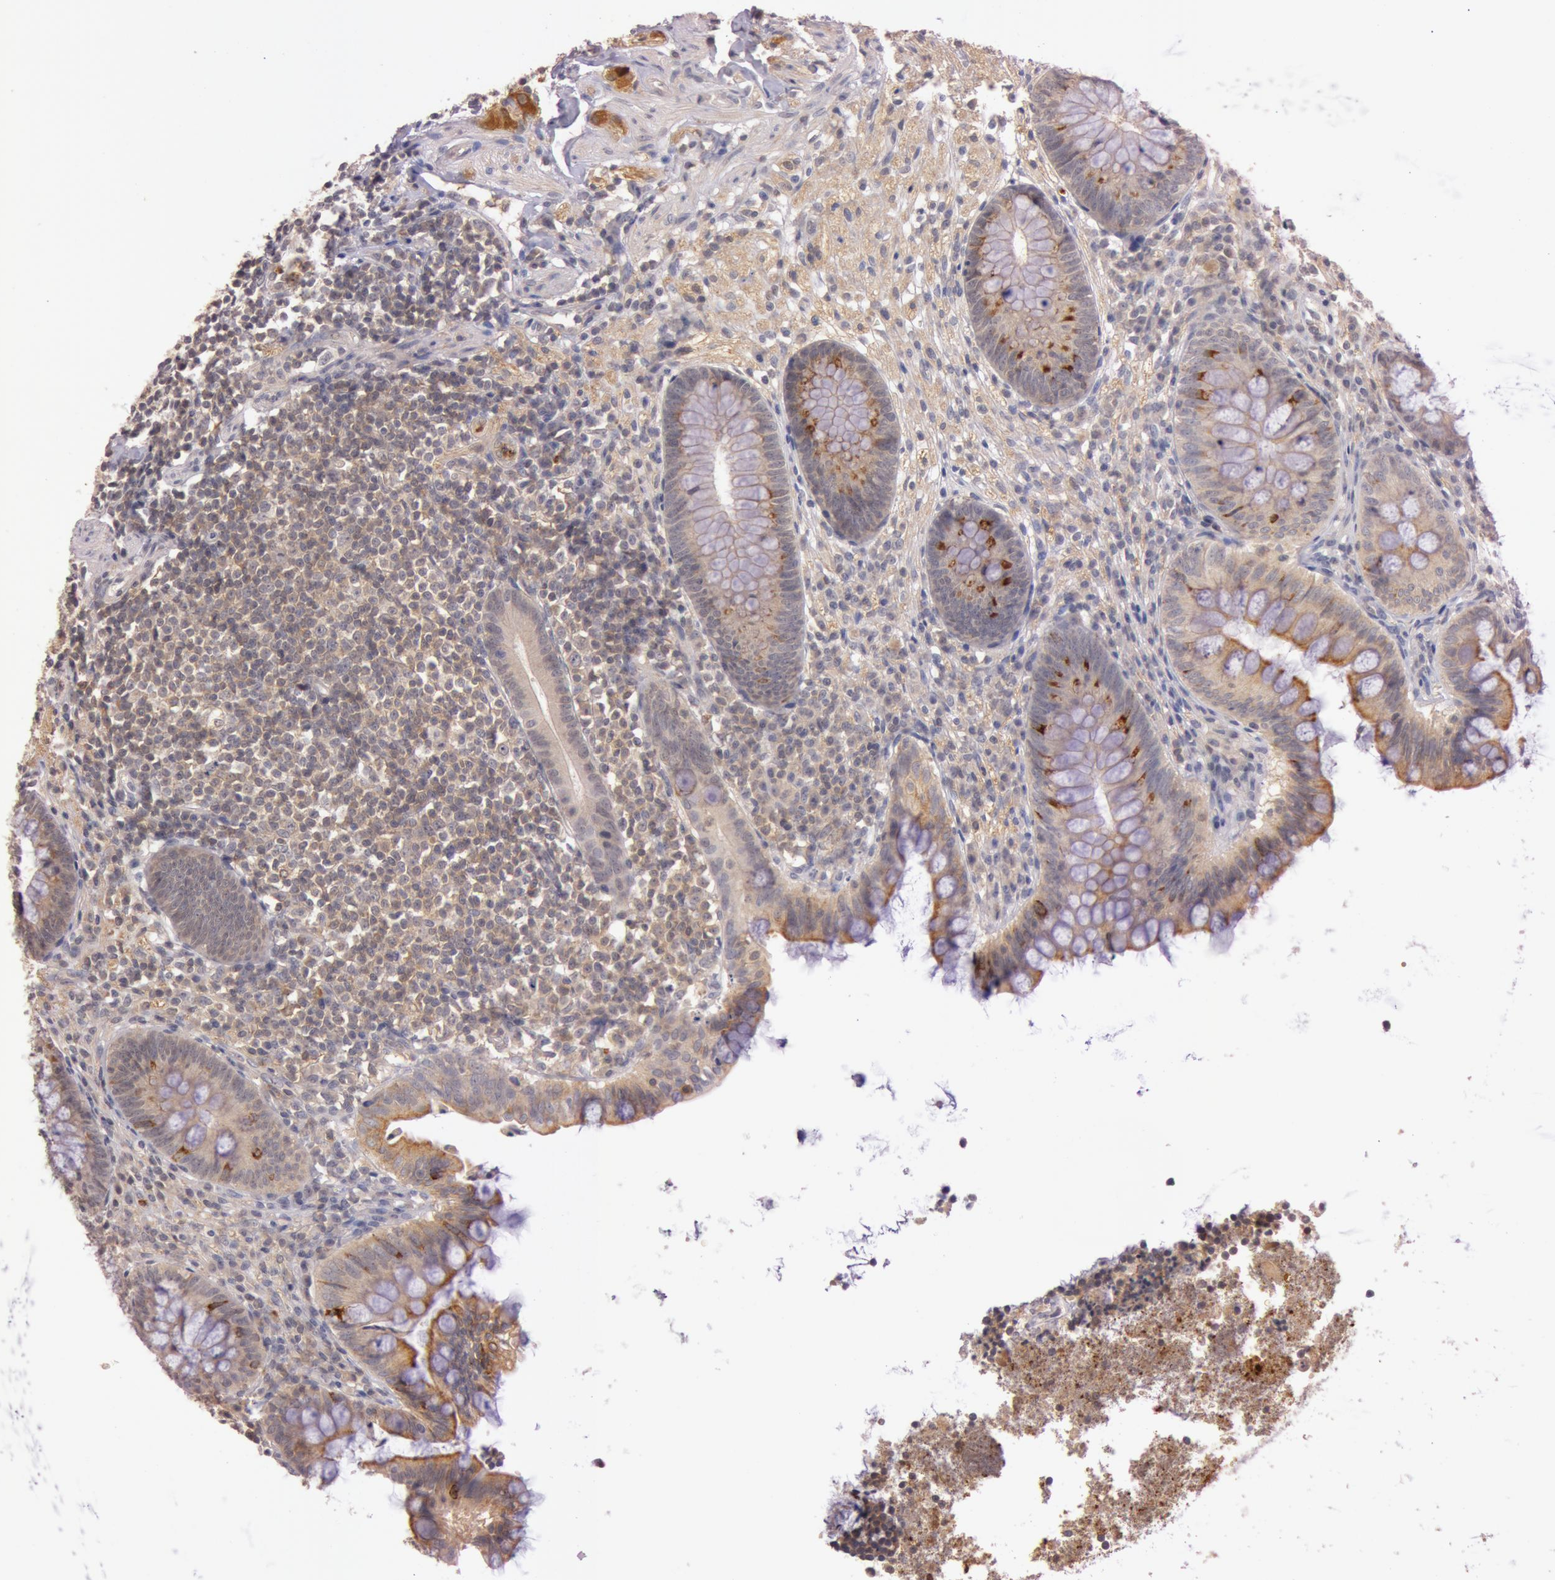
{"staining": {"intensity": "weak", "quantity": ">75%", "location": "cytoplasmic/membranous"}, "tissue": "appendix", "cell_type": "Glandular cells", "image_type": "normal", "snomed": [{"axis": "morphology", "description": "Normal tissue, NOS"}, {"axis": "topography", "description": "Appendix"}], "caption": "Appendix stained with DAB IHC exhibits low levels of weak cytoplasmic/membranous positivity in approximately >75% of glandular cells. The staining is performed using DAB (3,3'-diaminobenzidine) brown chromogen to label protein expression. The nuclei are counter-stained blue using hematoxylin.", "gene": "ATG2B", "patient": {"sex": "female", "age": 66}}